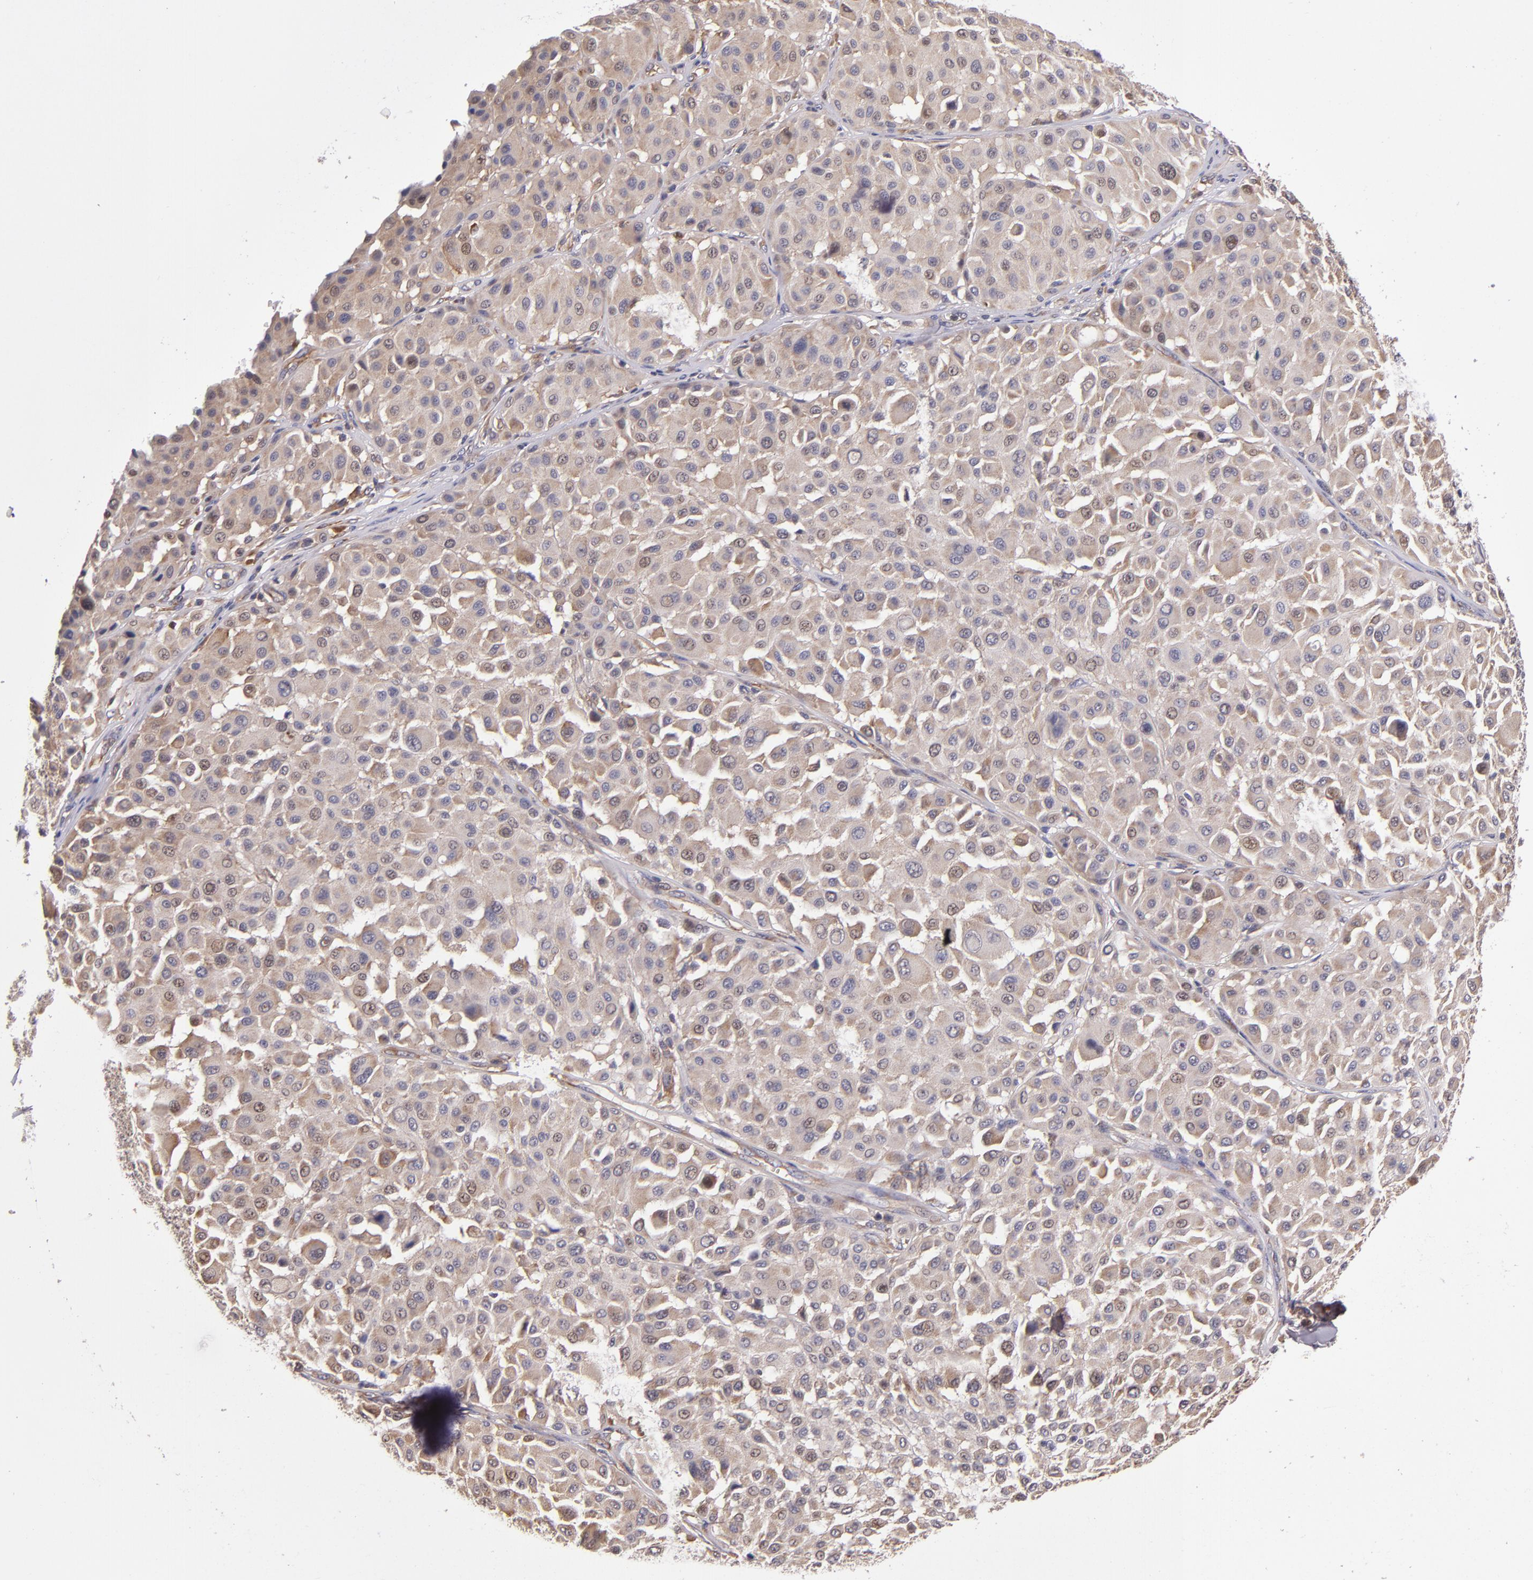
{"staining": {"intensity": "moderate", "quantity": ">75%", "location": "cytoplasmic/membranous,nuclear"}, "tissue": "melanoma", "cell_type": "Tumor cells", "image_type": "cancer", "snomed": [{"axis": "morphology", "description": "Malignant melanoma, Metastatic site"}, {"axis": "topography", "description": "Soft tissue"}], "caption": "An image showing moderate cytoplasmic/membranous and nuclear expression in approximately >75% of tumor cells in melanoma, as visualized by brown immunohistochemical staining.", "gene": "EIF4ENIF1", "patient": {"sex": "male", "age": 41}}